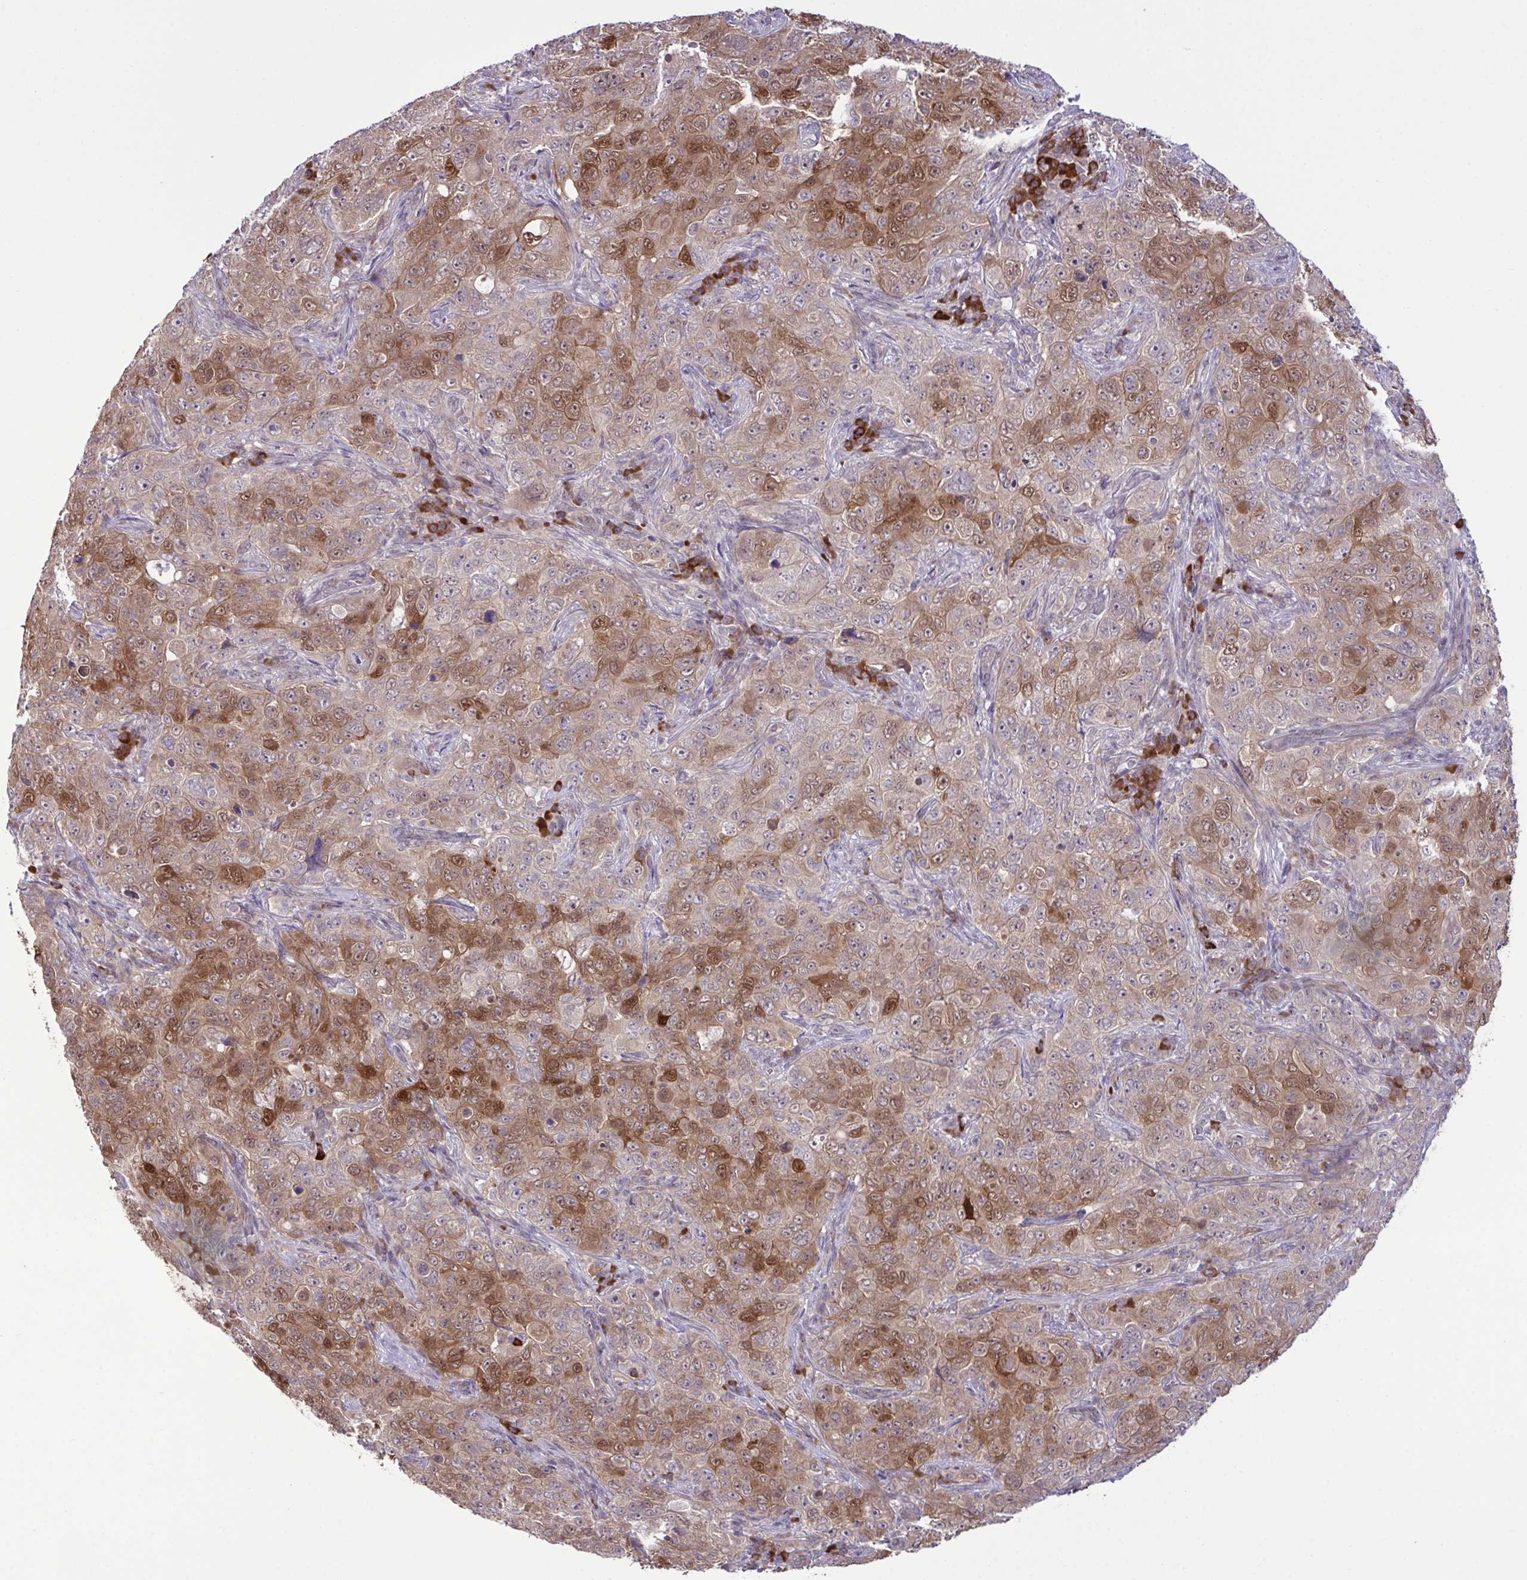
{"staining": {"intensity": "moderate", "quantity": ">75%", "location": "cytoplasmic/membranous,nuclear"}, "tissue": "pancreatic cancer", "cell_type": "Tumor cells", "image_type": "cancer", "snomed": [{"axis": "morphology", "description": "Adenocarcinoma, NOS"}, {"axis": "topography", "description": "Pancreas"}], "caption": "Moderate cytoplasmic/membranous and nuclear staining is present in approximately >75% of tumor cells in pancreatic cancer (adenocarcinoma). Using DAB (3,3'-diaminobenzidine) (brown) and hematoxylin (blue) stains, captured at high magnification using brightfield microscopy.", "gene": "CMPK1", "patient": {"sex": "male", "age": 68}}